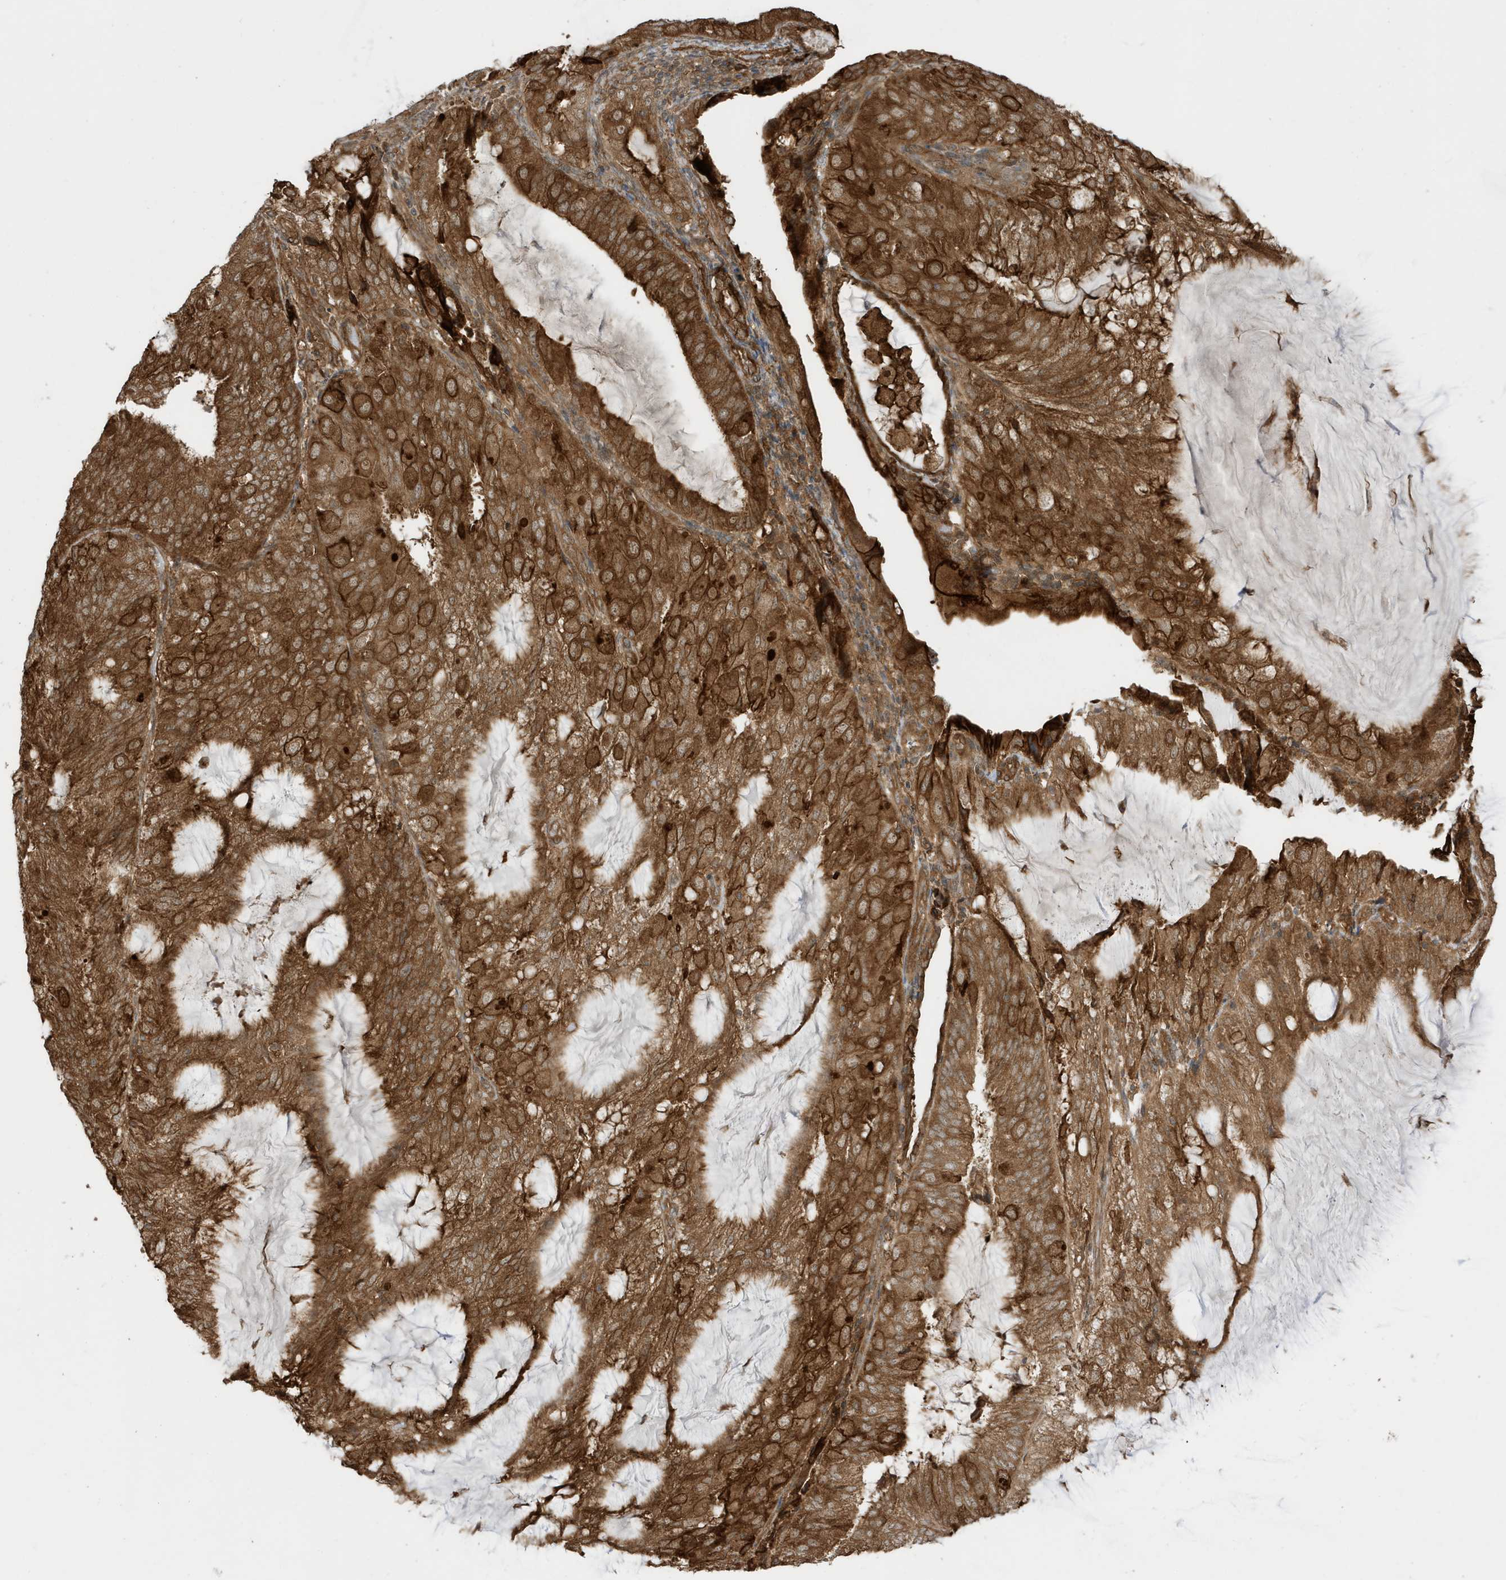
{"staining": {"intensity": "strong", "quantity": ">75%", "location": "cytoplasmic/membranous"}, "tissue": "endometrial cancer", "cell_type": "Tumor cells", "image_type": "cancer", "snomed": [{"axis": "morphology", "description": "Adenocarcinoma, NOS"}, {"axis": "topography", "description": "Endometrium"}], "caption": "IHC (DAB (3,3'-diaminobenzidine)) staining of adenocarcinoma (endometrial) reveals strong cytoplasmic/membranous protein staining in about >75% of tumor cells.", "gene": "CDC42EP3", "patient": {"sex": "female", "age": 81}}